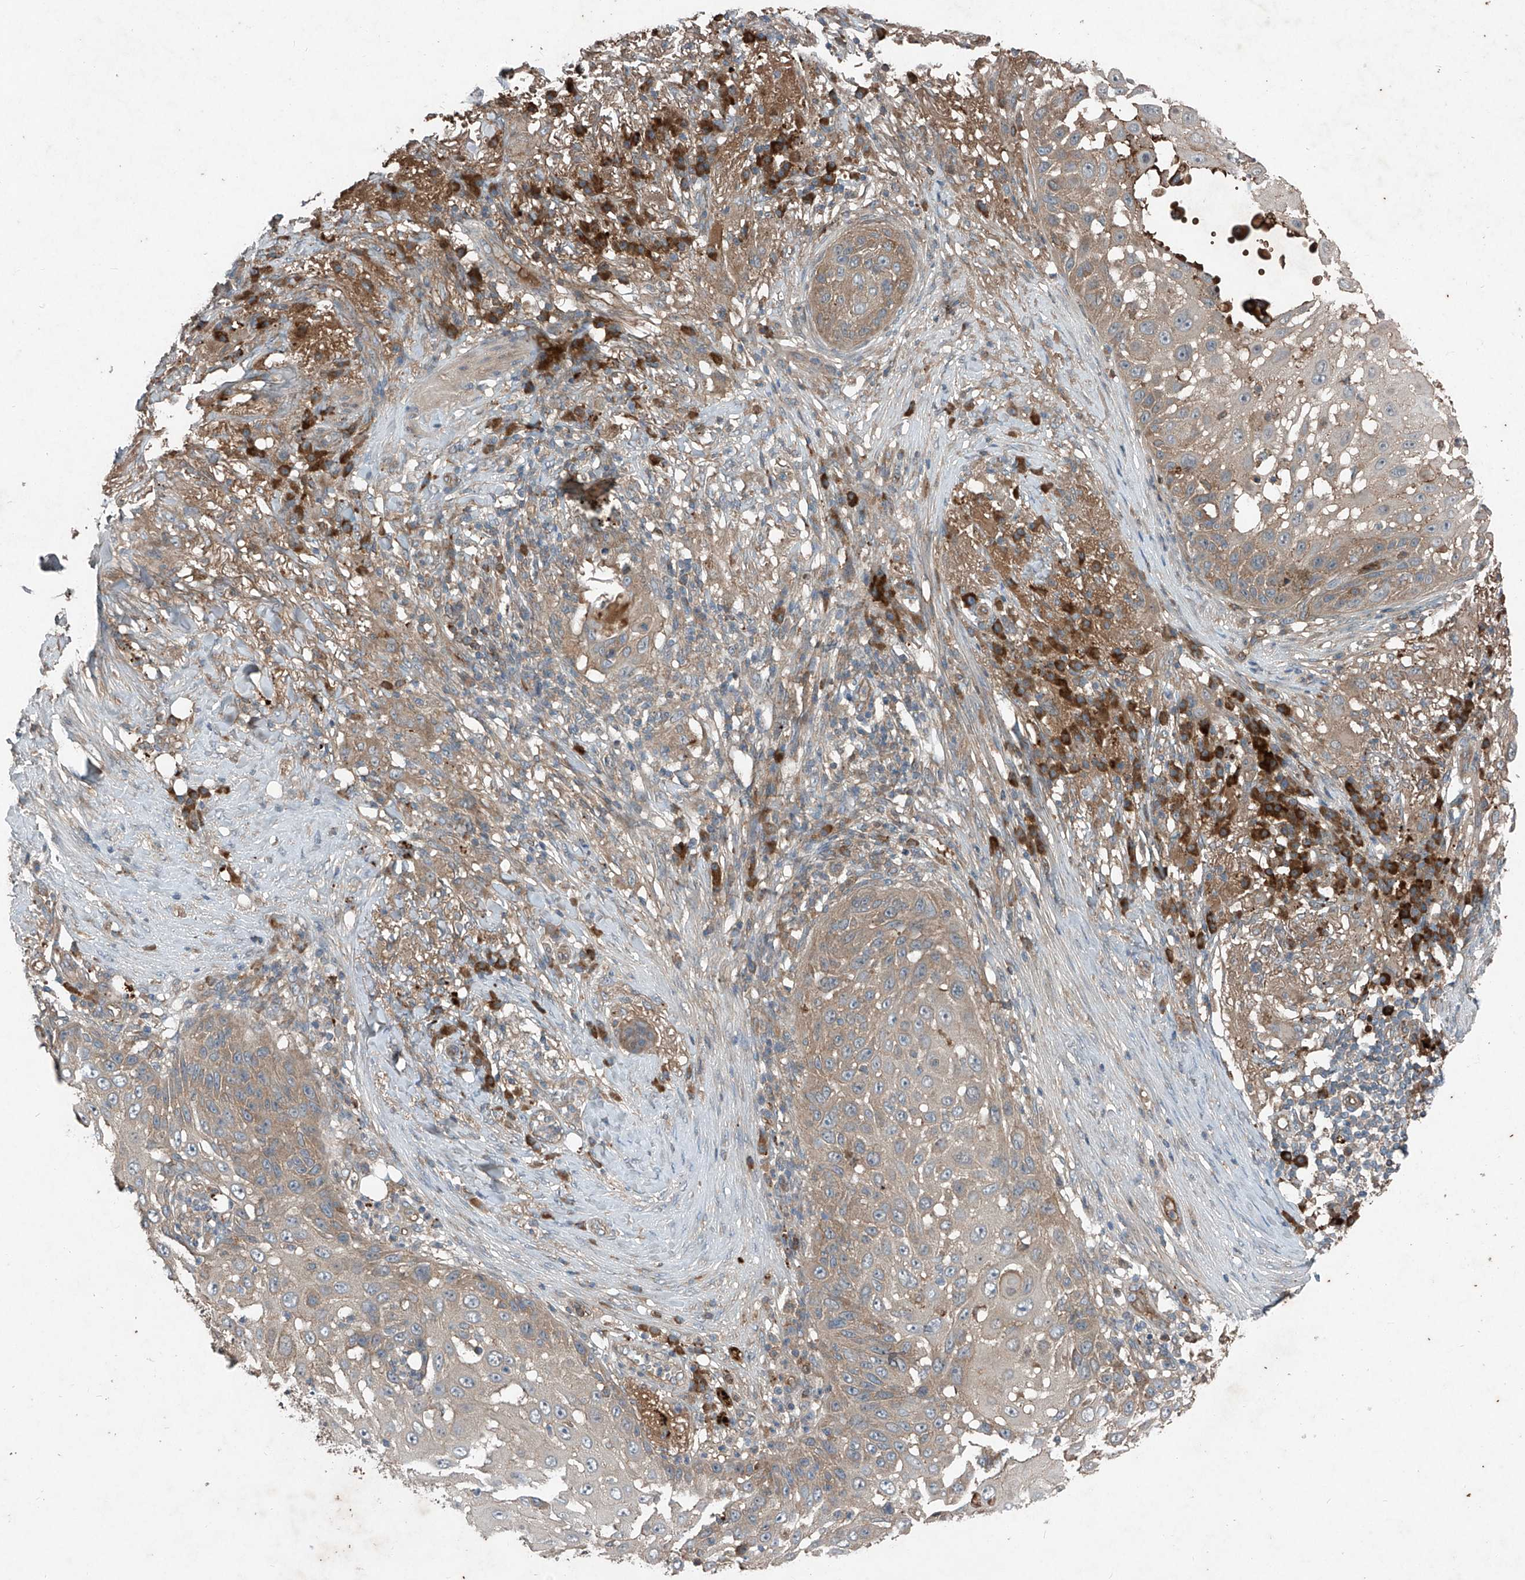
{"staining": {"intensity": "weak", "quantity": ">75%", "location": "cytoplasmic/membranous"}, "tissue": "skin cancer", "cell_type": "Tumor cells", "image_type": "cancer", "snomed": [{"axis": "morphology", "description": "Squamous cell carcinoma, NOS"}, {"axis": "topography", "description": "Skin"}], "caption": "Immunohistochemical staining of squamous cell carcinoma (skin) shows low levels of weak cytoplasmic/membranous protein positivity in approximately >75% of tumor cells. The staining was performed using DAB (3,3'-diaminobenzidine) to visualize the protein expression in brown, while the nuclei were stained in blue with hematoxylin (Magnification: 20x).", "gene": "FOXRED2", "patient": {"sex": "female", "age": 44}}